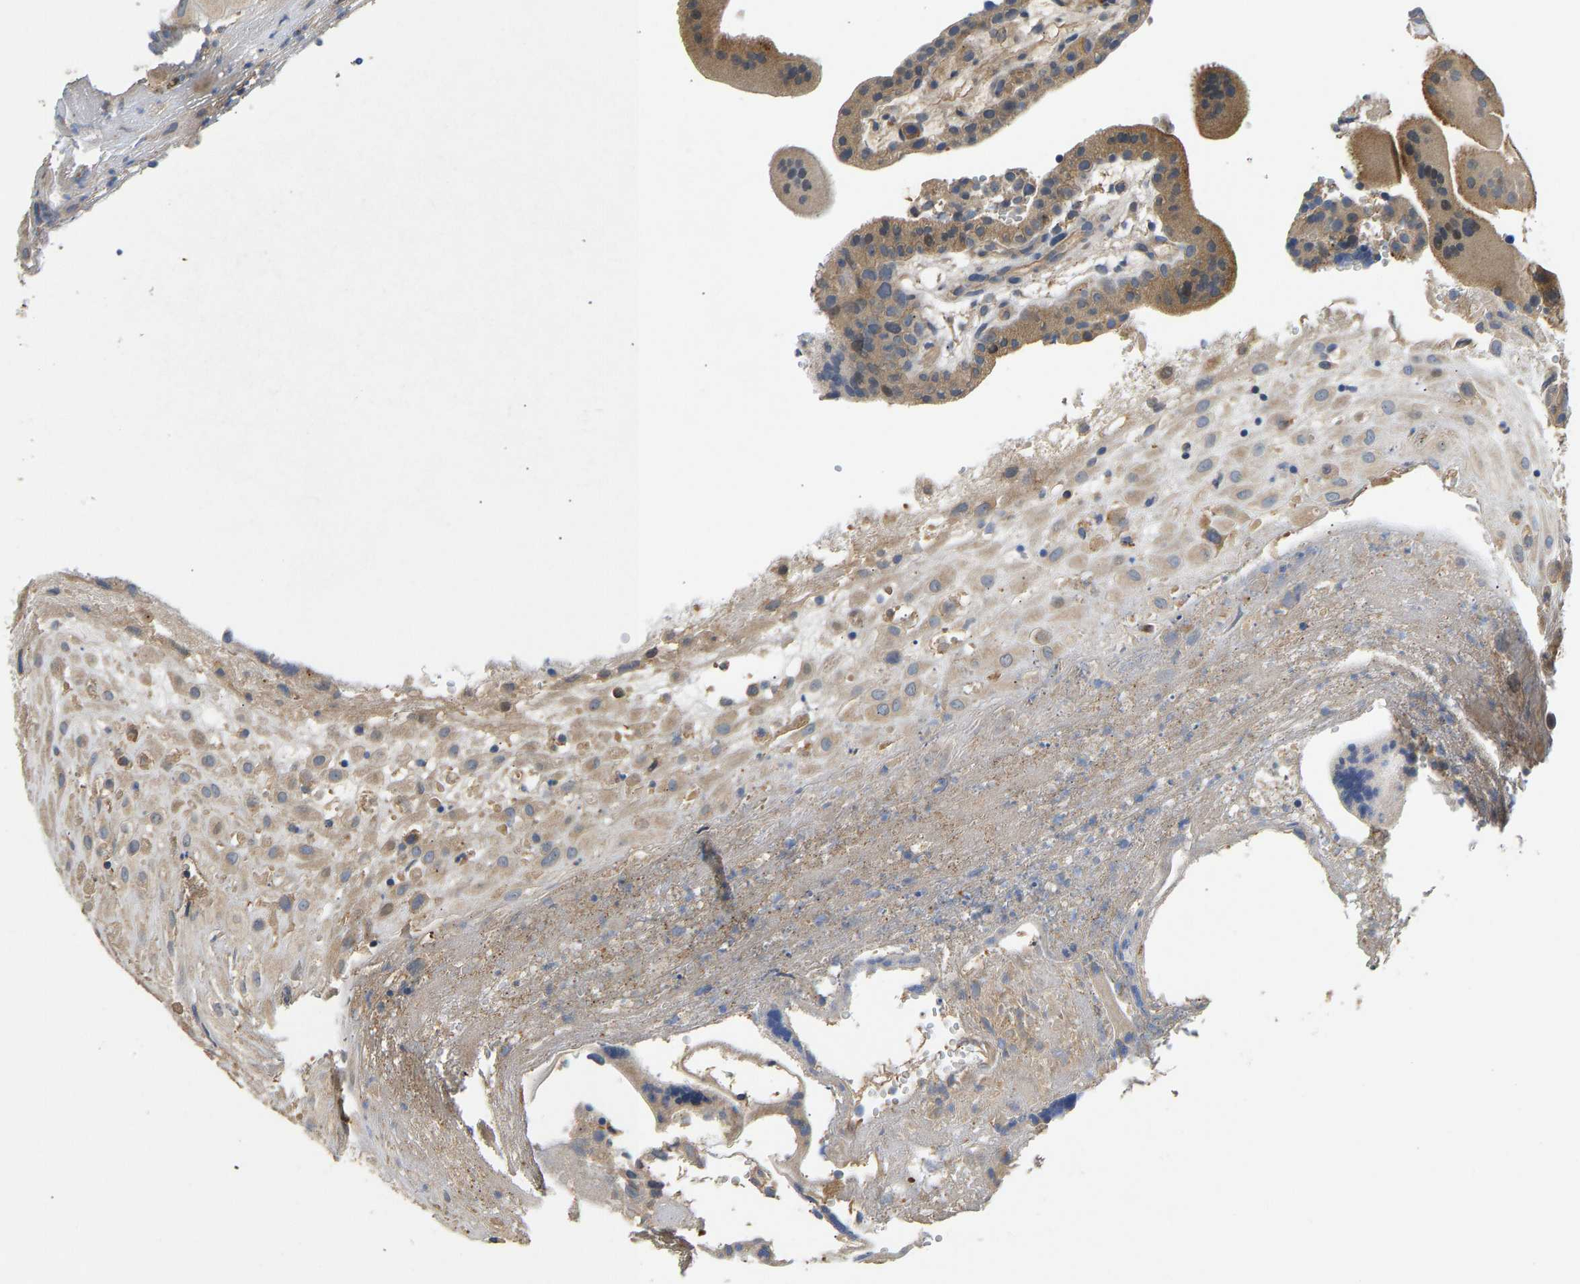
{"staining": {"intensity": "moderate", "quantity": ">75%", "location": "cytoplasmic/membranous"}, "tissue": "placenta", "cell_type": "Decidual cells", "image_type": "normal", "snomed": [{"axis": "morphology", "description": "Normal tissue, NOS"}, {"axis": "topography", "description": "Placenta"}], "caption": "Immunohistochemistry of benign human placenta exhibits medium levels of moderate cytoplasmic/membranous positivity in approximately >75% of decidual cells.", "gene": "VCPKMT", "patient": {"sex": "female", "age": 18}}